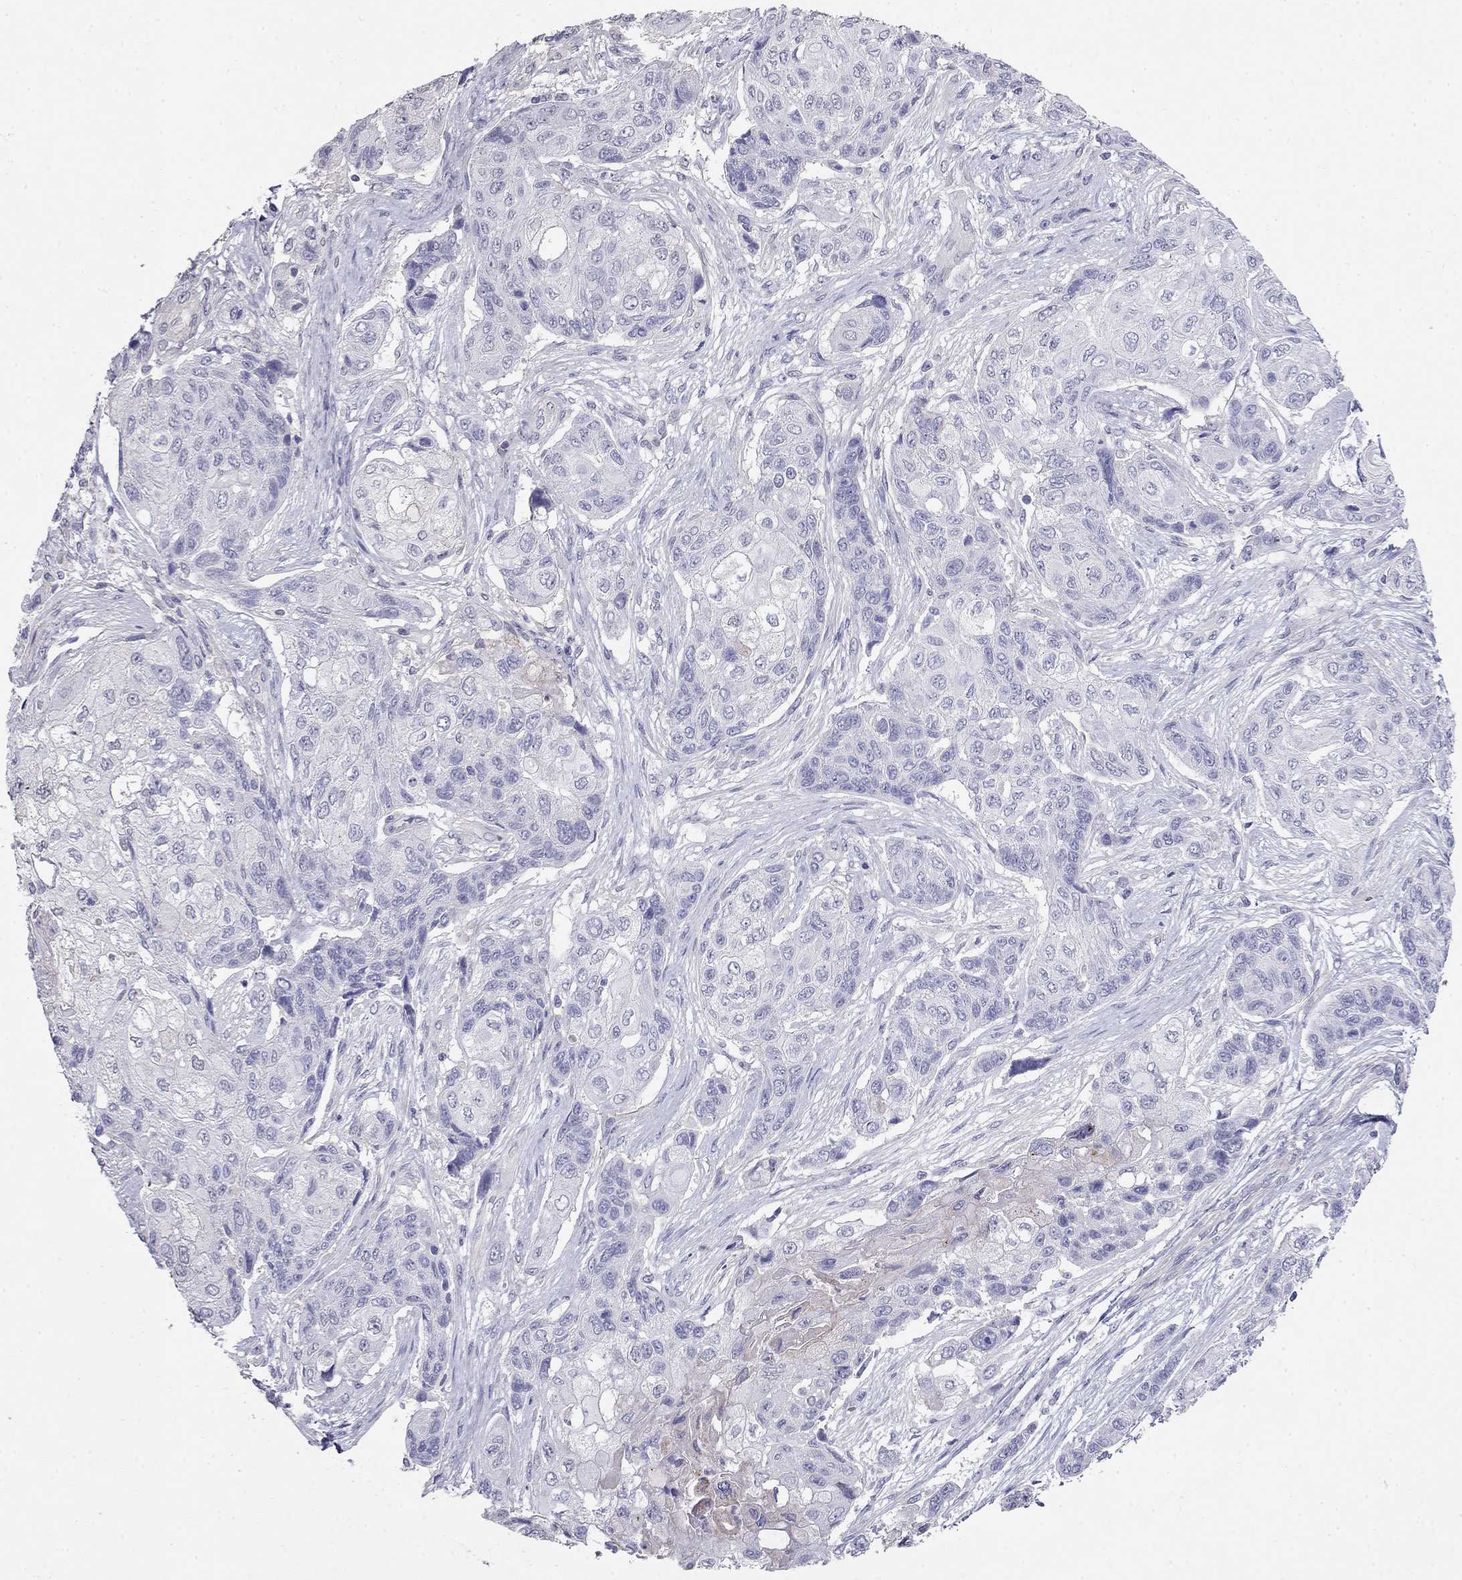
{"staining": {"intensity": "negative", "quantity": "none", "location": "none"}, "tissue": "lung cancer", "cell_type": "Tumor cells", "image_type": "cancer", "snomed": [{"axis": "morphology", "description": "Squamous cell carcinoma, NOS"}, {"axis": "topography", "description": "Lung"}], "caption": "DAB immunohistochemical staining of lung cancer (squamous cell carcinoma) displays no significant staining in tumor cells.", "gene": "LY6H", "patient": {"sex": "male", "age": 69}}